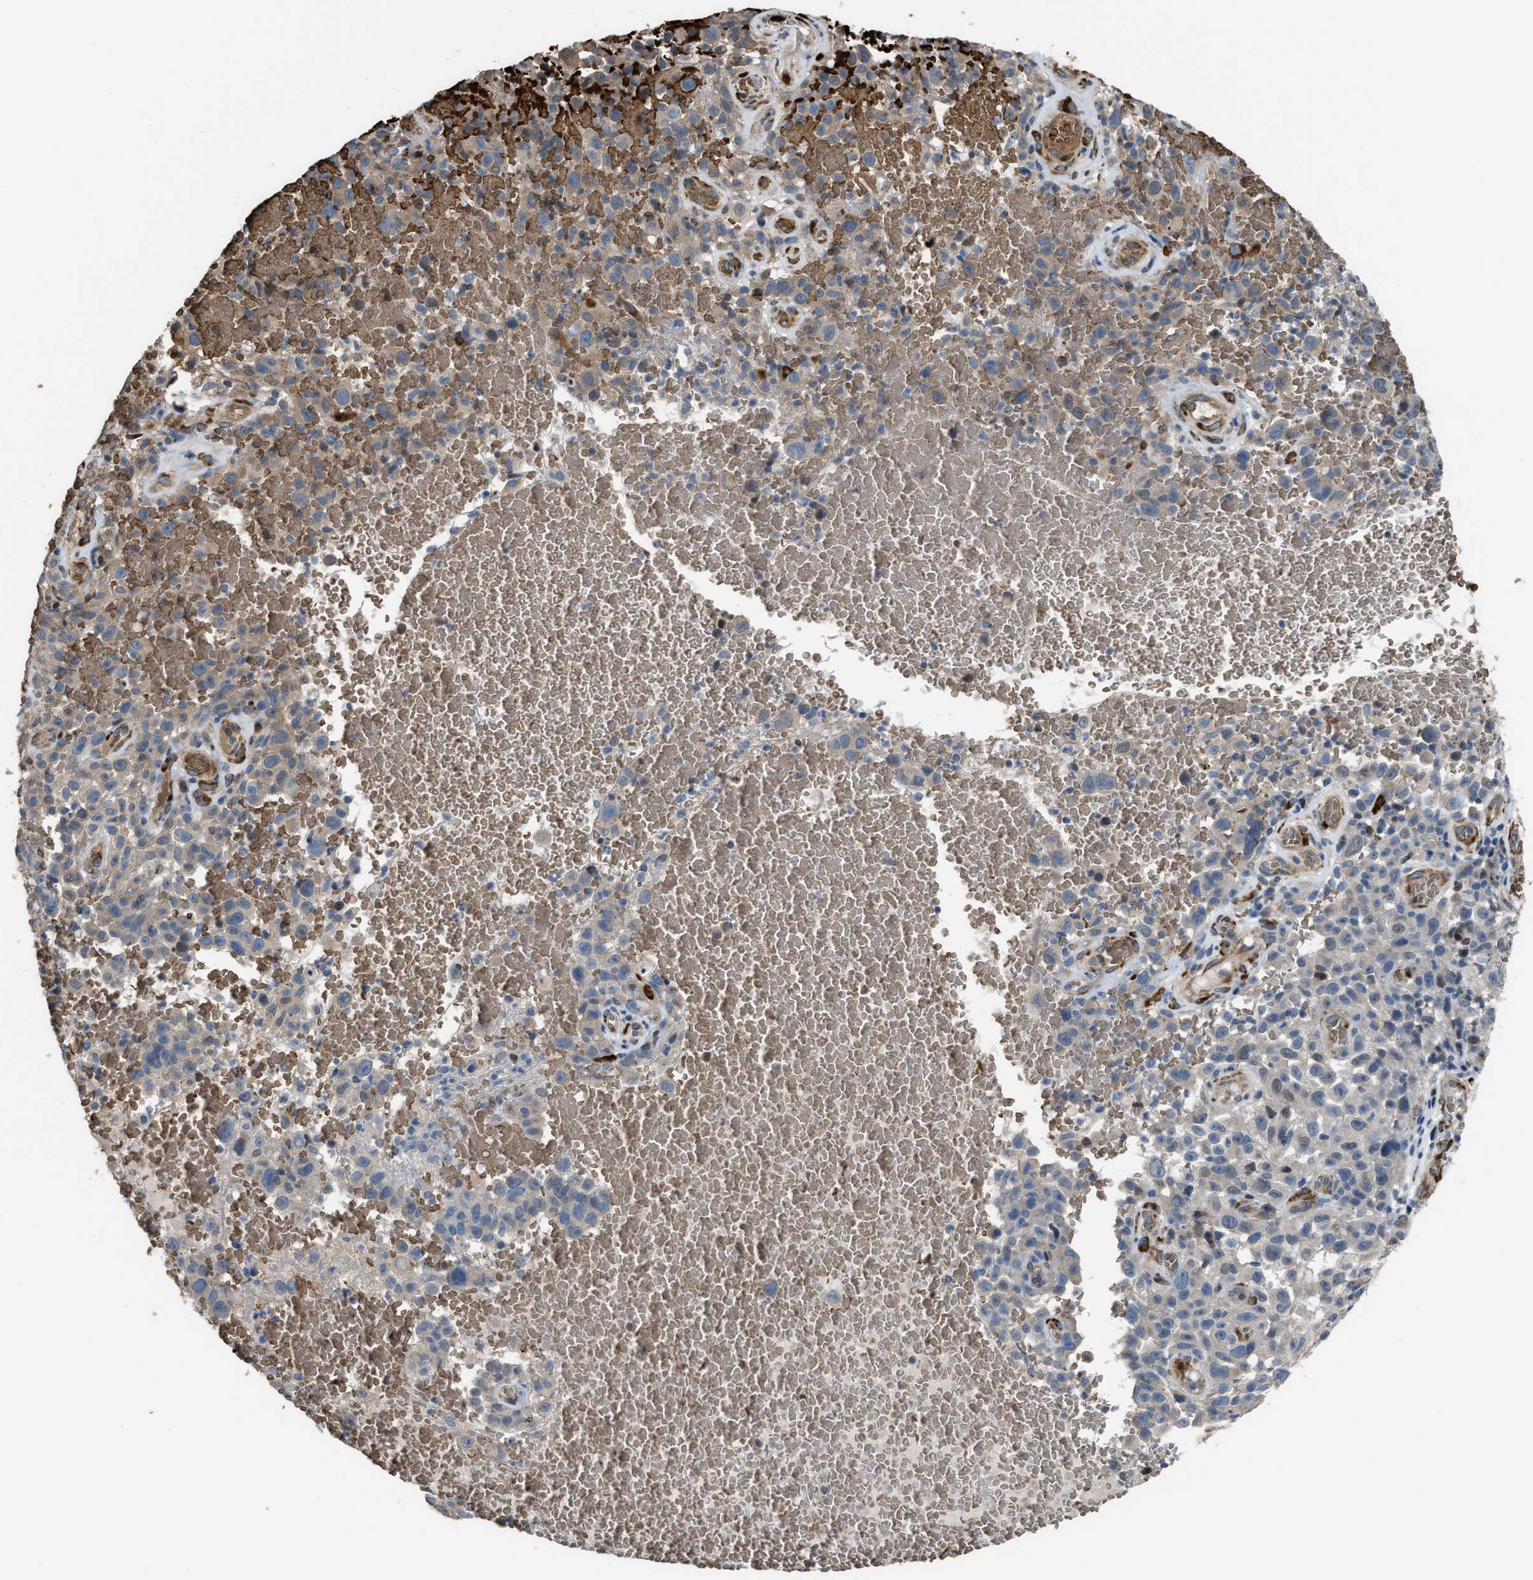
{"staining": {"intensity": "weak", "quantity": "<25%", "location": "cytoplasmic/membranous"}, "tissue": "melanoma", "cell_type": "Tumor cells", "image_type": "cancer", "snomed": [{"axis": "morphology", "description": "Malignant melanoma, NOS"}, {"axis": "topography", "description": "Skin"}], "caption": "Human melanoma stained for a protein using IHC shows no positivity in tumor cells.", "gene": "SELENOM", "patient": {"sex": "female", "age": 82}}